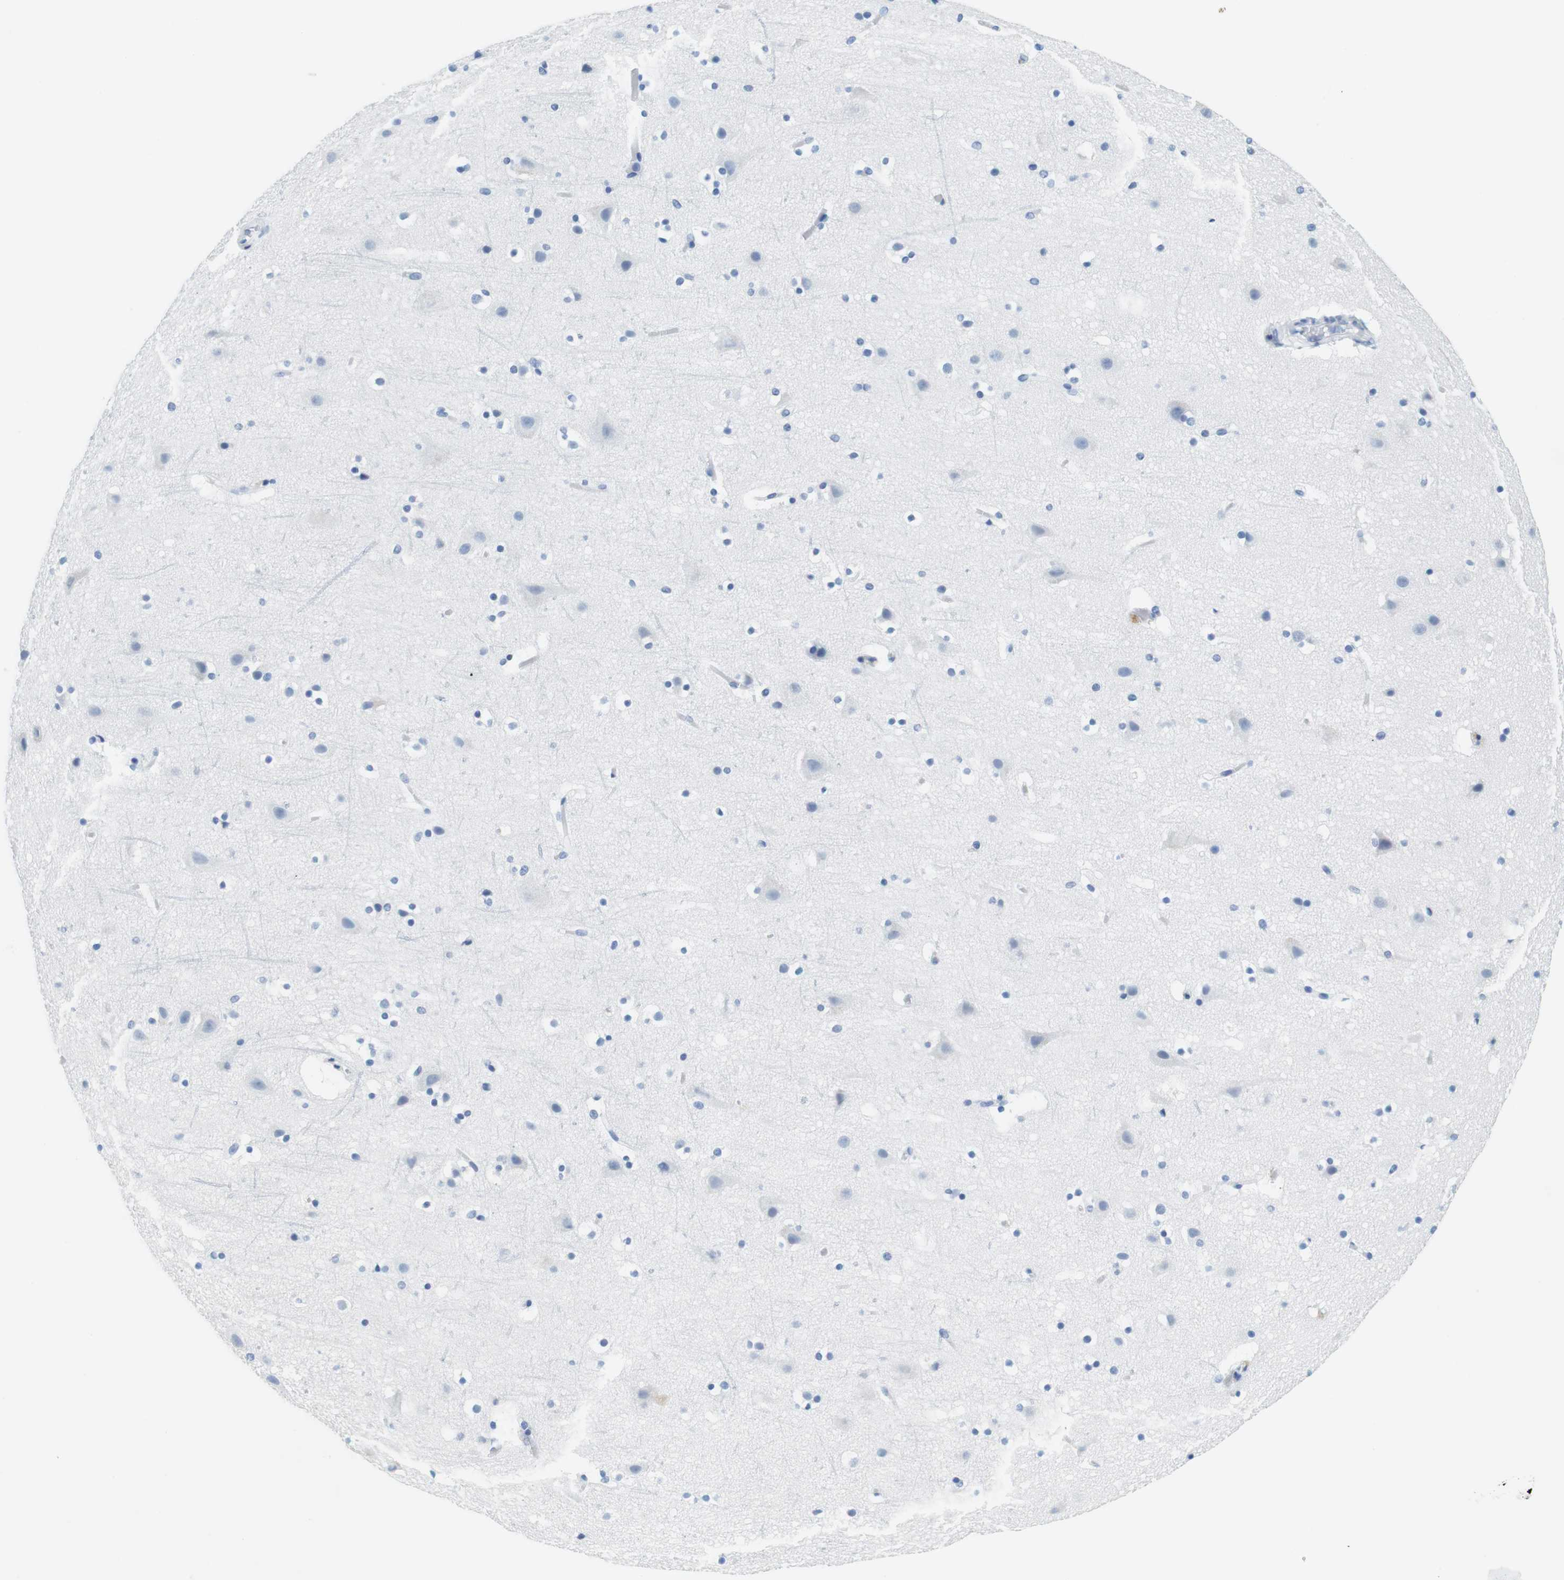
{"staining": {"intensity": "negative", "quantity": "none", "location": "none"}, "tissue": "cerebral cortex", "cell_type": "Endothelial cells", "image_type": "normal", "snomed": [{"axis": "morphology", "description": "Normal tissue, NOS"}, {"axis": "topography", "description": "Cerebral cortex"}], "caption": "Endothelial cells are negative for protein expression in unremarkable human cerebral cortex. (Stains: DAB (3,3'-diaminobenzidine) IHC with hematoxylin counter stain, Microscopy: brightfield microscopy at high magnification).", "gene": "CYP2C9", "patient": {"sex": "male", "age": 45}}